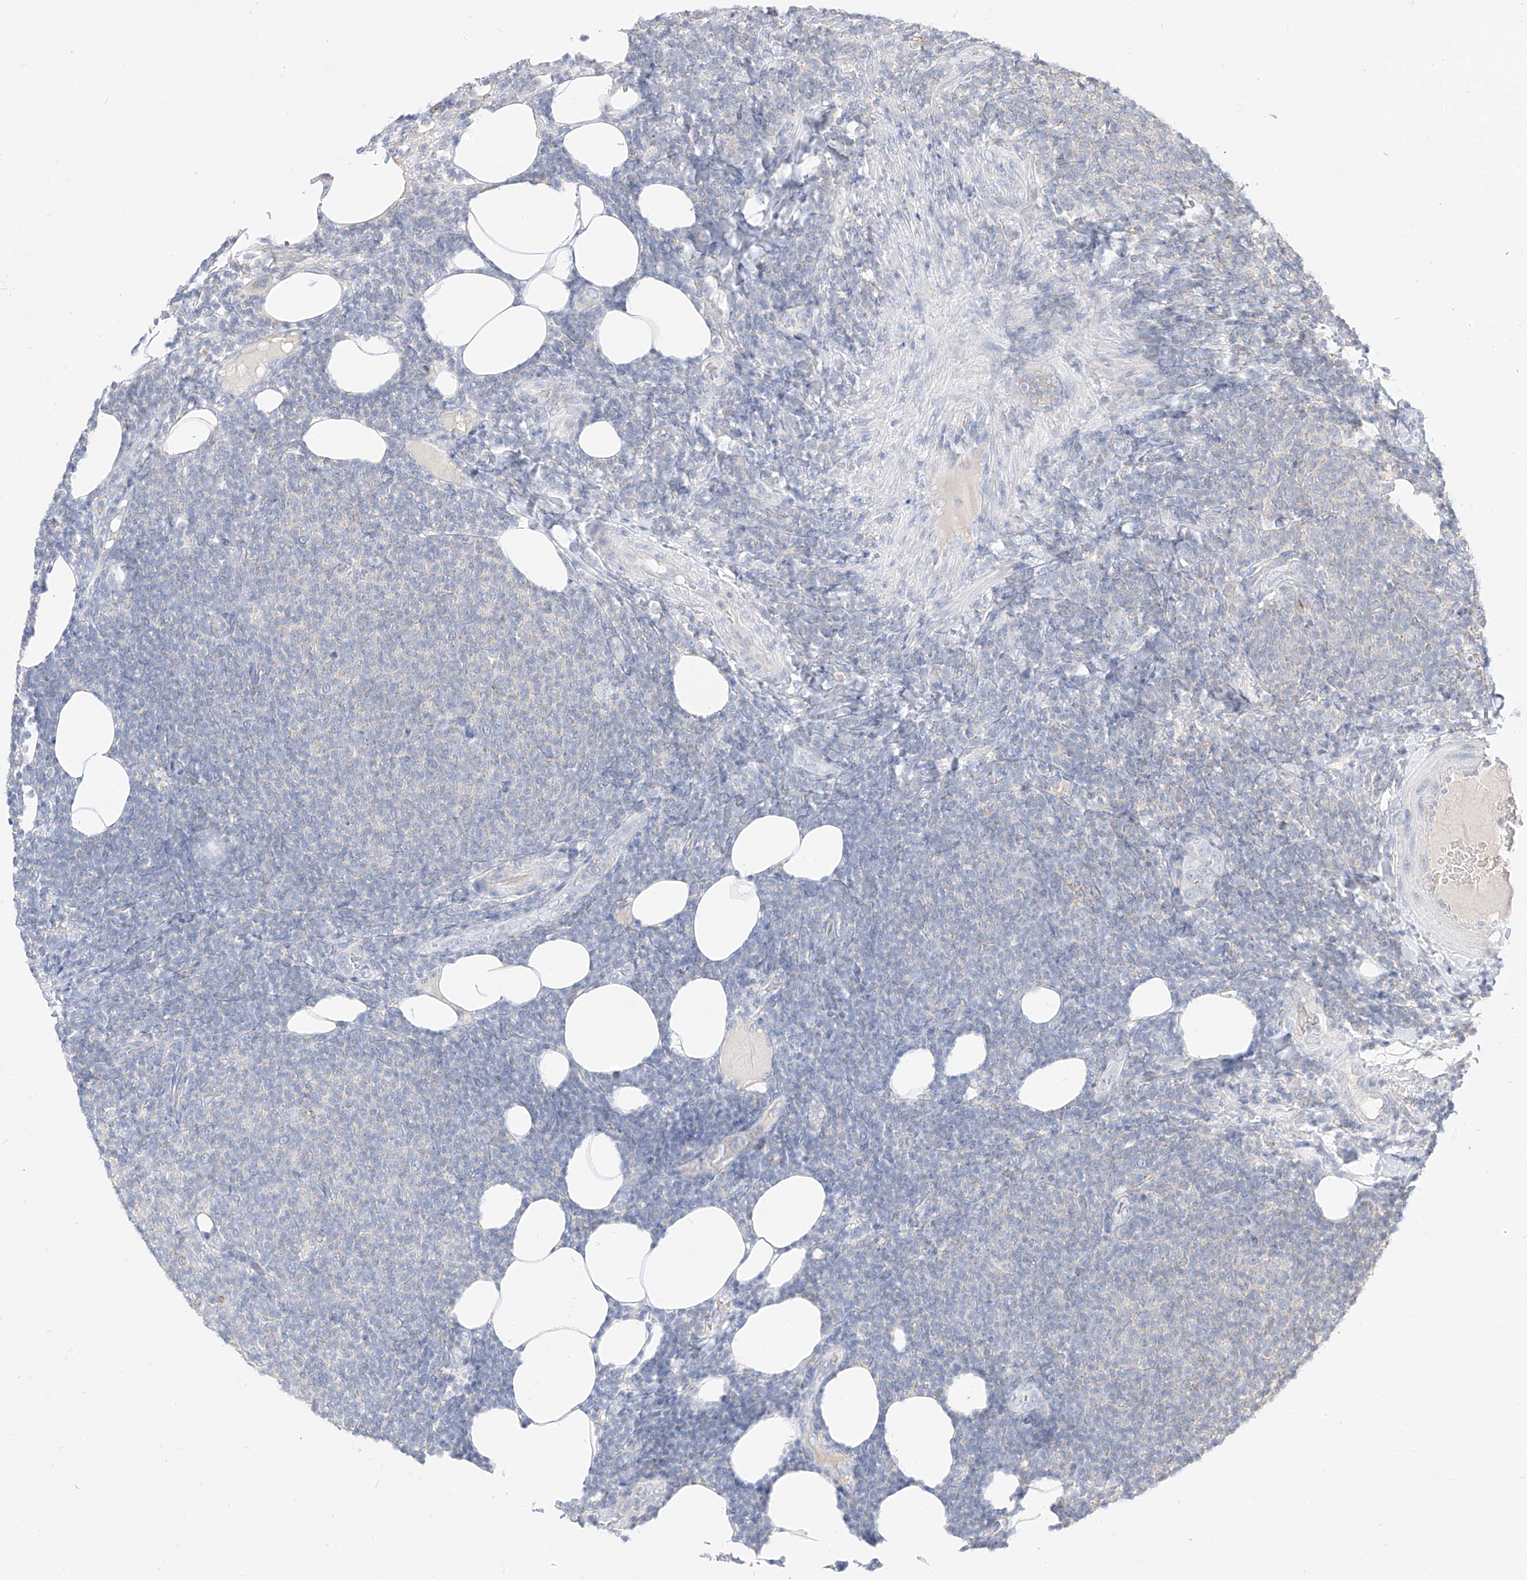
{"staining": {"intensity": "negative", "quantity": "none", "location": "none"}, "tissue": "lymphoma", "cell_type": "Tumor cells", "image_type": "cancer", "snomed": [{"axis": "morphology", "description": "Malignant lymphoma, non-Hodgkin's type, Low grade"}, {"axis": "topography", "description": "Lymph node"}], "caption": "Lymphoma was stained to show a protein in brown. There is no significant staining in tumor cells.", "gene": "RASA2", "patient": {"sex": "male", "age": 66}}